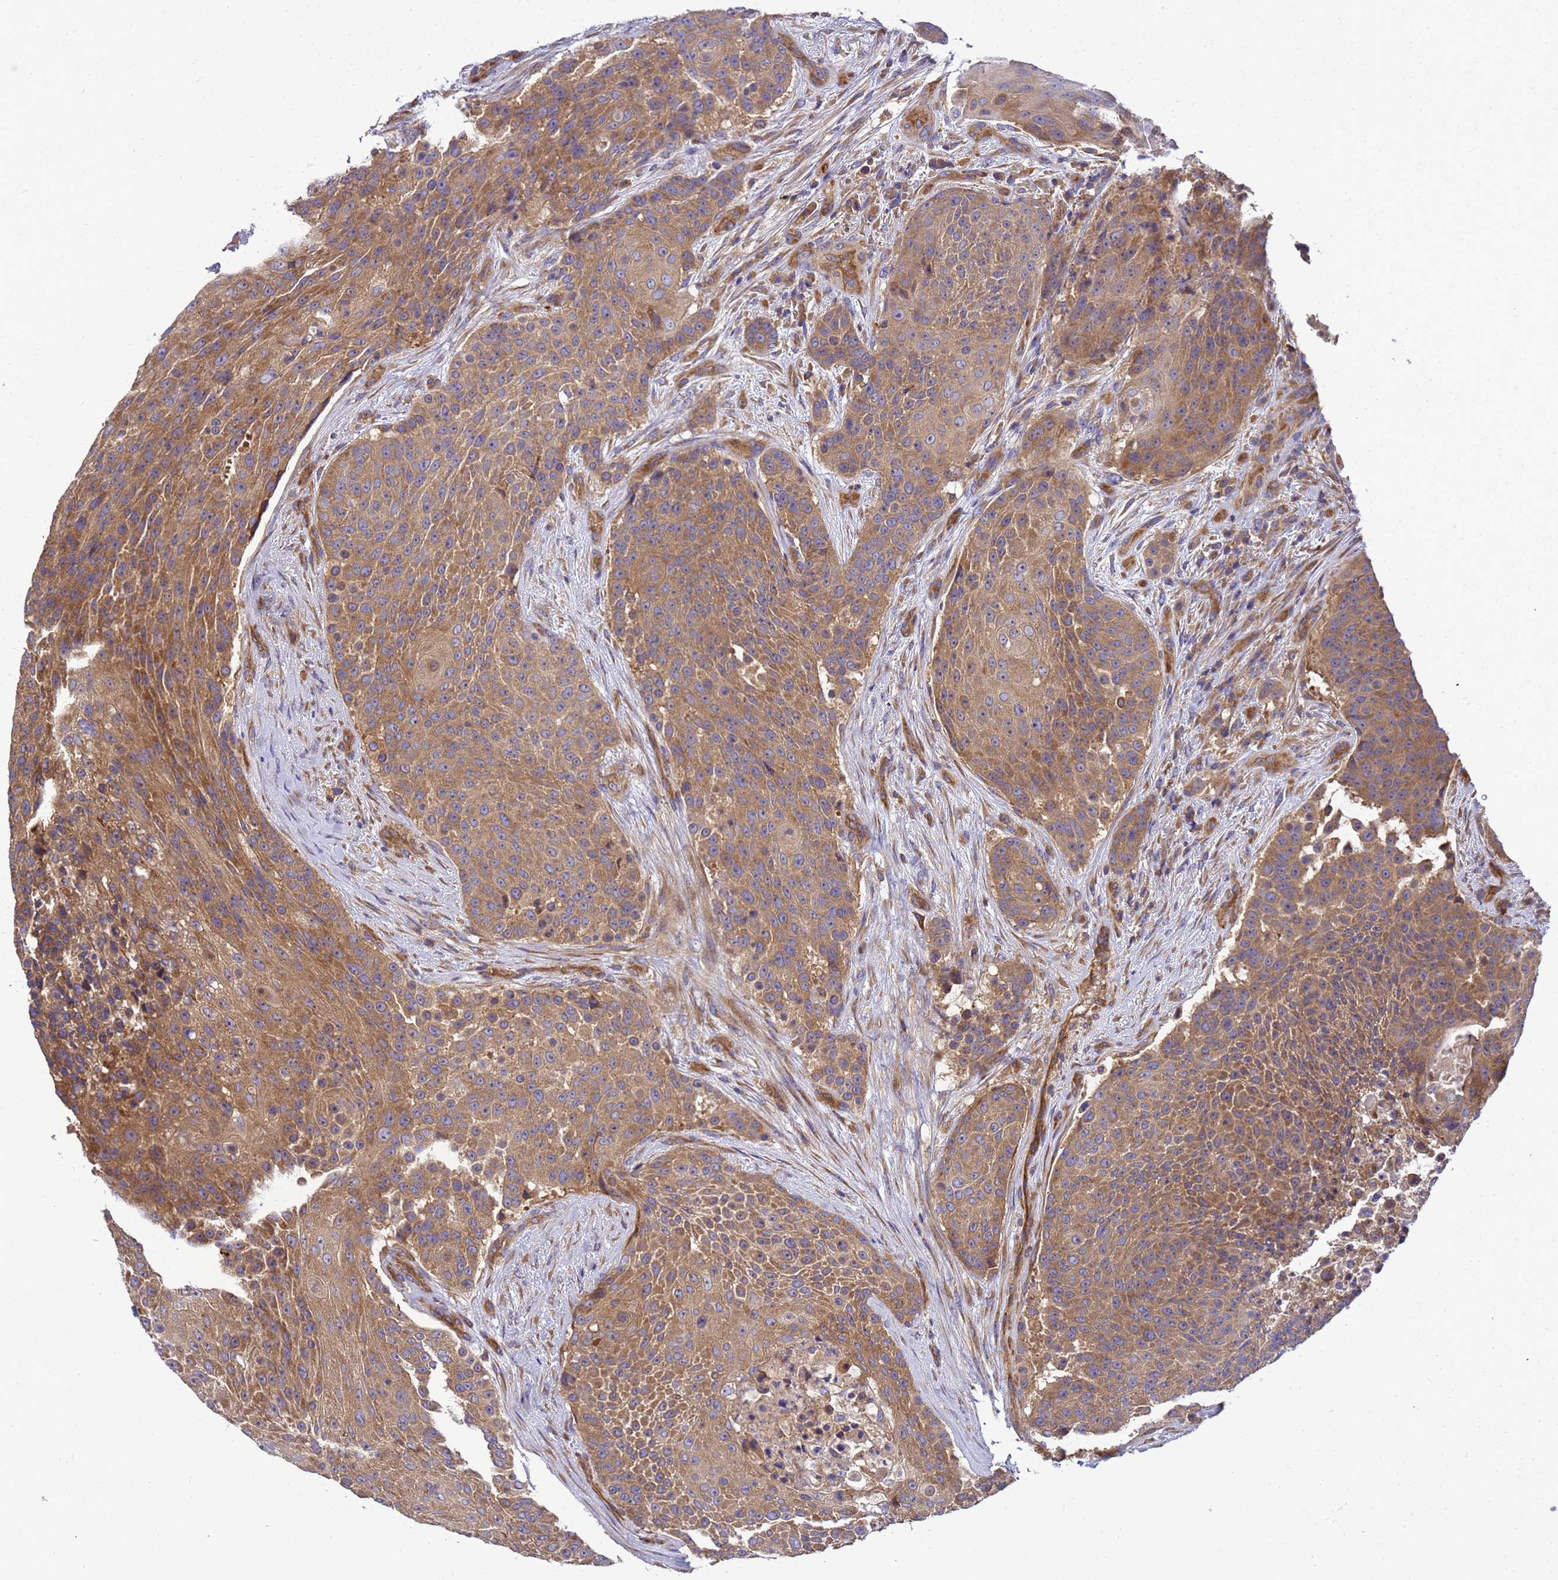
{"staining": {"intensity": "moderate", "quantity": ">75%", "location": "cytoplasmic/membranous"}, "tissue": "urothelial cancer", "cell_type": "Tumor cells", "image_type": "cancer", "snomed": [{"axis": "morphology", "description": "Urothelial carcinoma, High grade"}, {"axis": "topography", "description": "Urinary bladder"}], "caption": "Urothelial cancer stained with DAB (3,3'-diaminobenzidine) immunohistochemistry exhibits medium levels of moderate cytoplasmic/membranous expression in approximately >75% of tumor cells.", "gene": "BECN1", "patient": {"sex": "female", "age": 63}}